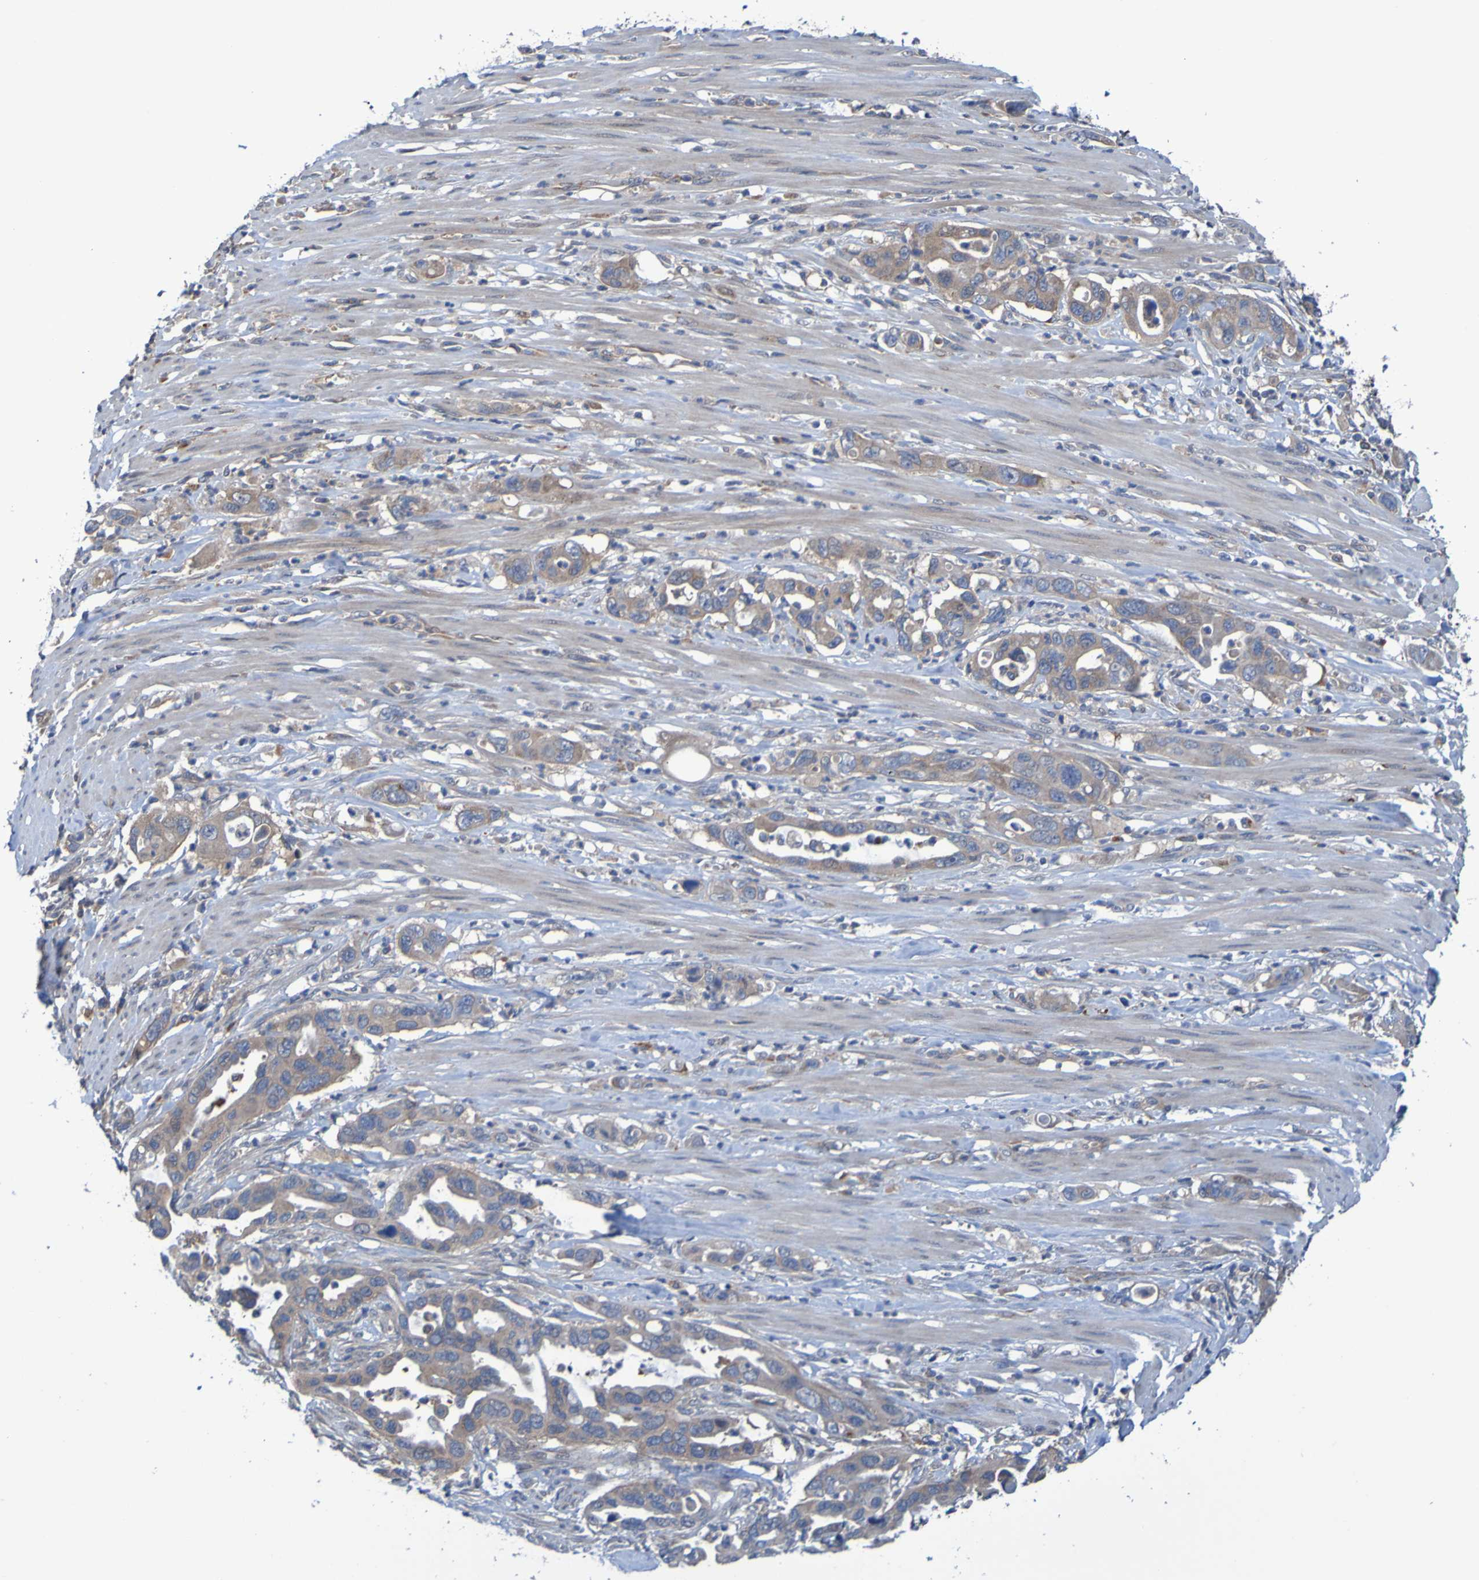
{"staining": {"intensity": "moderate", "quantity": ">75%", "location": "cytoplasmic/membranous"}, "tissue": "pancreatic cancer", "cell_type": "Tumor cells", "image_type": "cancer", "snomed": [{"axis": "morphology", "description": "Adenocarcinoma, NOS"}, {"axis": "topography", "description": "Pancreas"}], "caption": "Protein staining of pancreatic cancer tissue shows moderate cytoplasmic/membranous staining in about >75% of tumor cells.", "gene": "SDK1", "patient": {"sex": "female", "age": 71}}